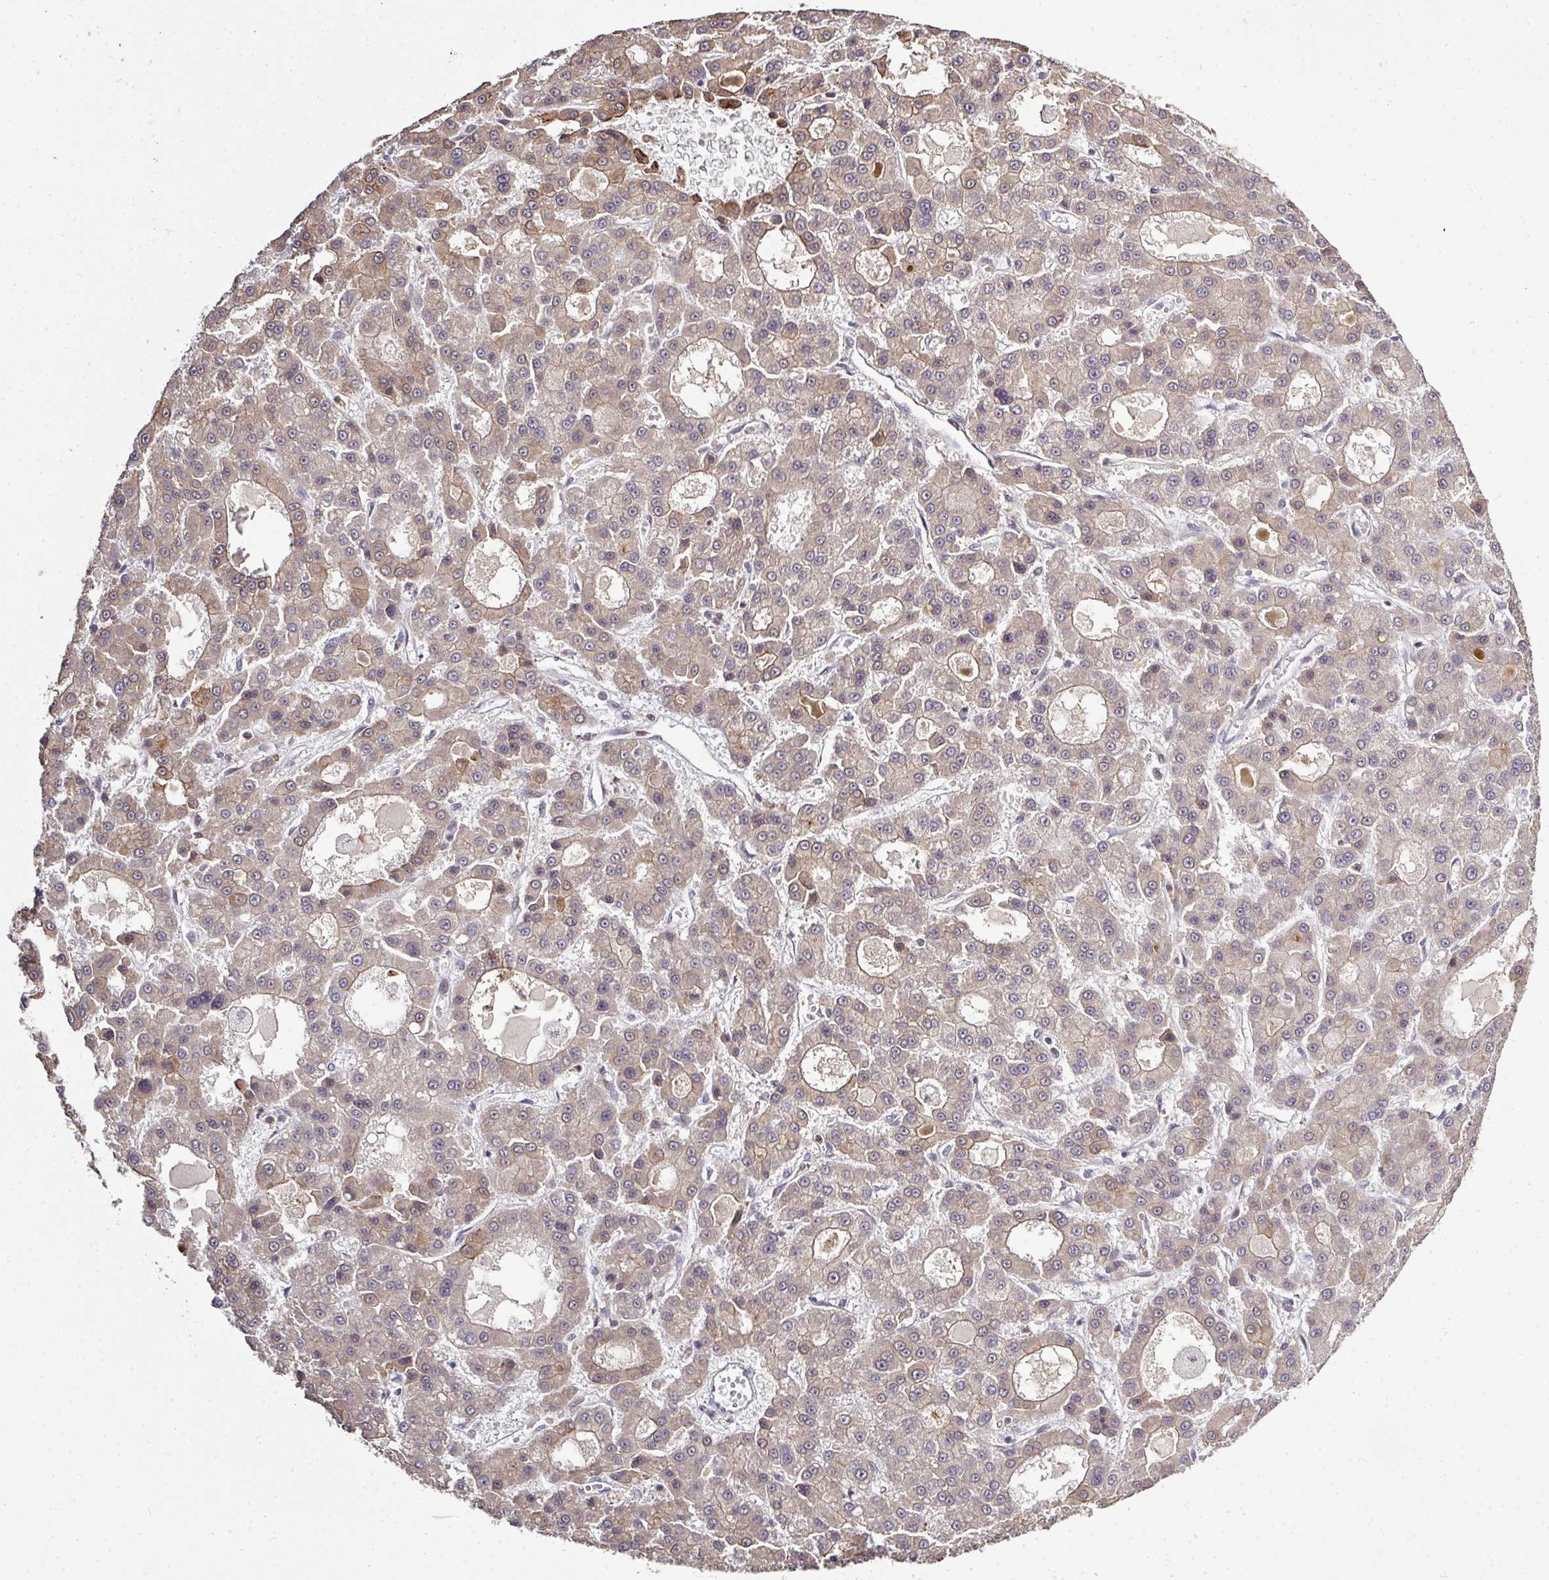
{"staining": {"intensity": "weak", "quantity": "25%-75%", "location": "cytoplasmic/membranous"}, "tissue": "liver cancer", "cell_type": "Tumor cells", "image_type": "cancer", "snomed": [{"axis": "morphology", "description": "Carcinoma, Hepatocellular, NOS"}, {"axis": "topography", "description": "Liver"}], "caption": "A brown stain labels weak cytoplasmic/membranous staining of a protein in liver cancer tumor cells.", "gene": "GTF2H3", "patient": {"sex": "male", "age": 70}}